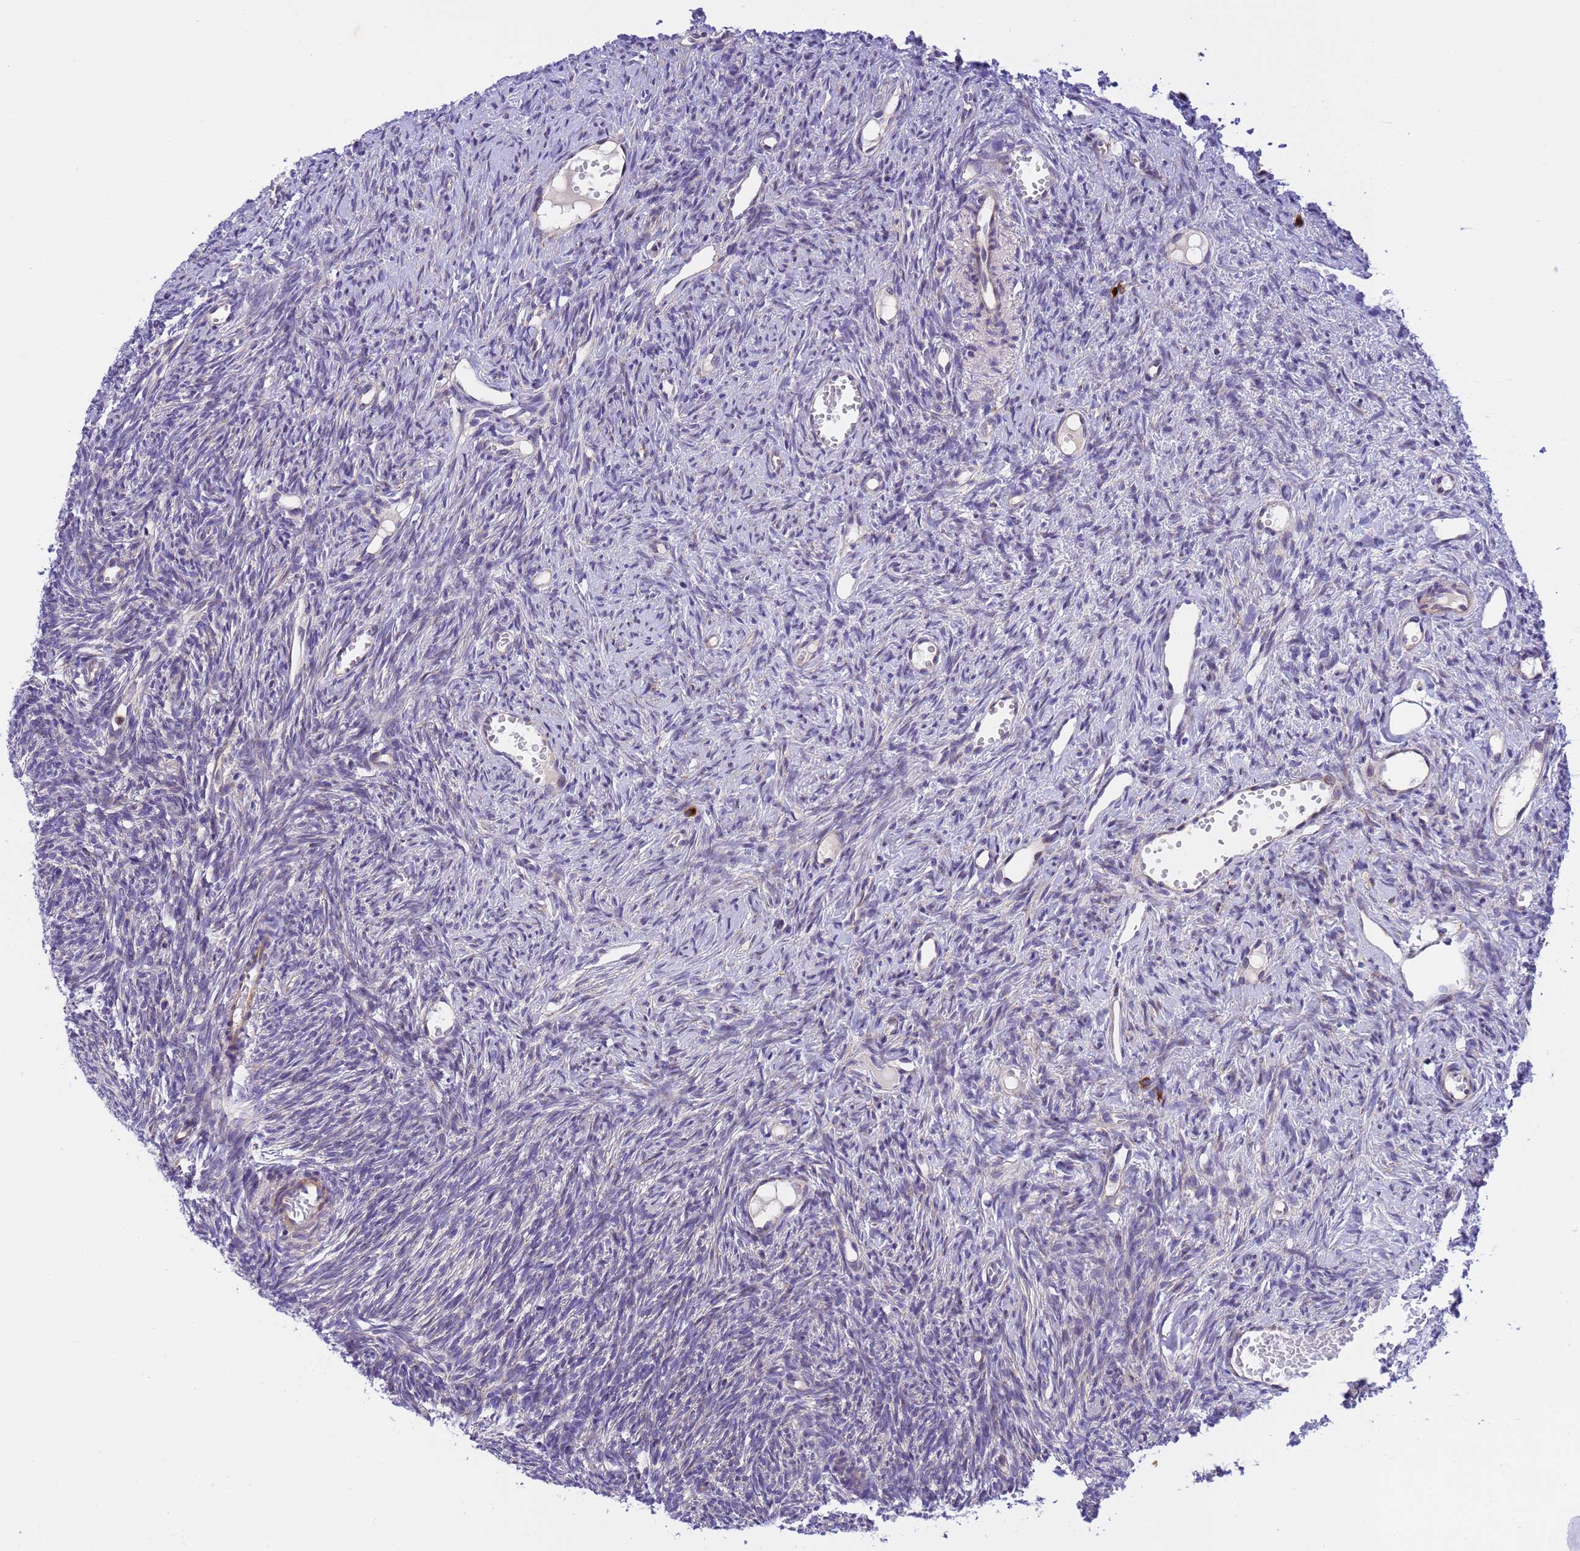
{"staining": {"intensity": "negative", "quantity": "none", "location": "none"}, "tissue": "ovary", "cell_type": "Ovarian stroma cells", "image_type": "normal", "snomed": [{"axis": "morphology", "description": "Normal tissue, NOS"}, {"axis": "topography", "description": "Ovary"}], "caption": "Photomicrograph shows no significant protein positivity in ovarian stroma cells of benign ovary.", "gene": "RHBDD3", "patient": {"sex": "female", "age": 51}}